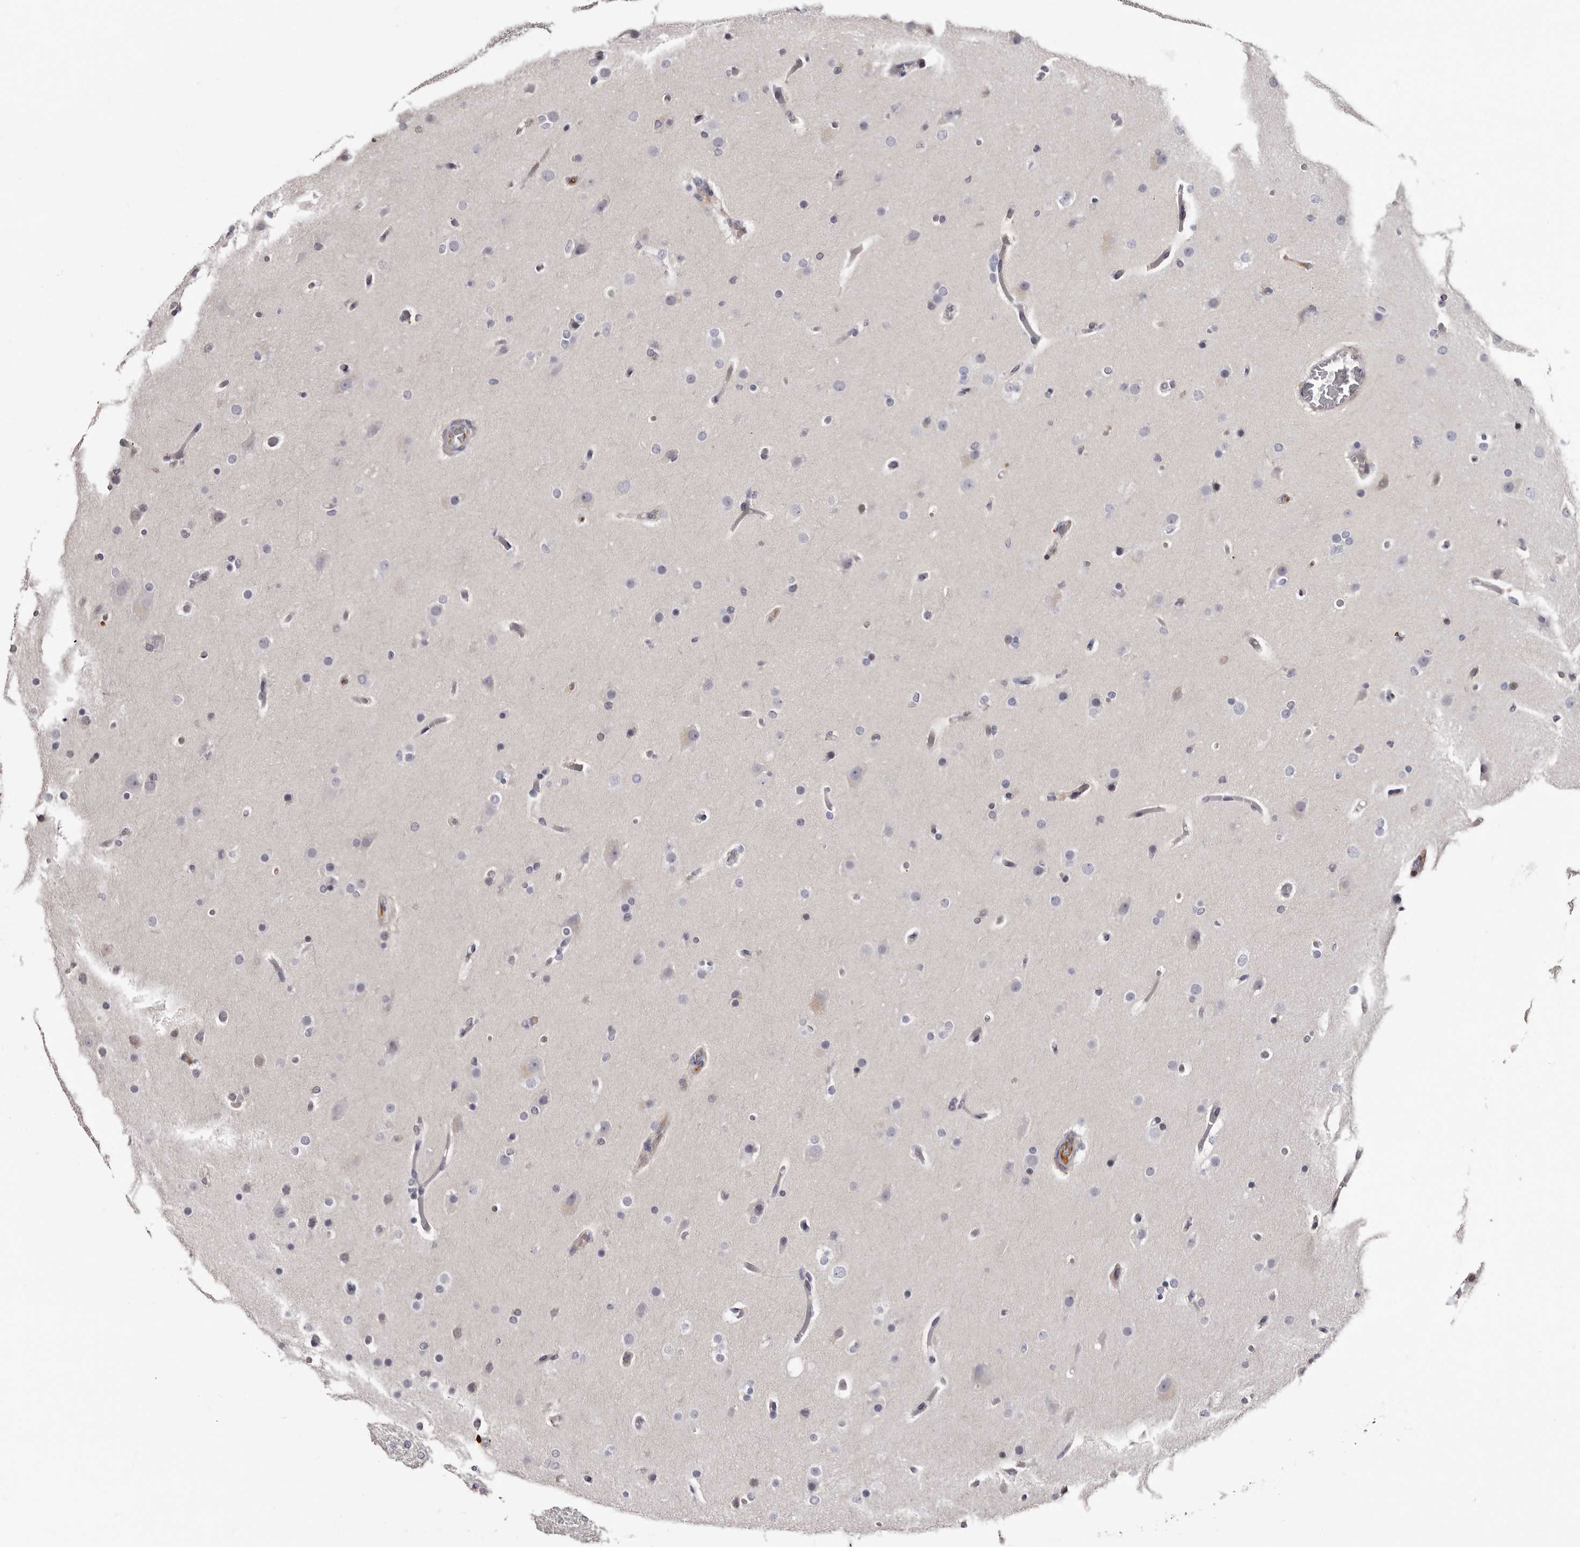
{"staining": {"intensity": "negative", "quantity": "none", "location": "none"}, "tissue": "glioma", "cell_type": "Tumor cells", "image_type": "cancer", "snomed": [{"axis": "morphology", "description": "Glioma, malignant, High grade"}, {"axis": "topography", "description": "Cerebral cortex"}], "caption": "Malignant glioma (high-grade) was stained to show a protein in brown. There is no significant expression in tumor cells.", "gene": "TBC1D22B", "patient": {"sex": "female", "age": 36}}